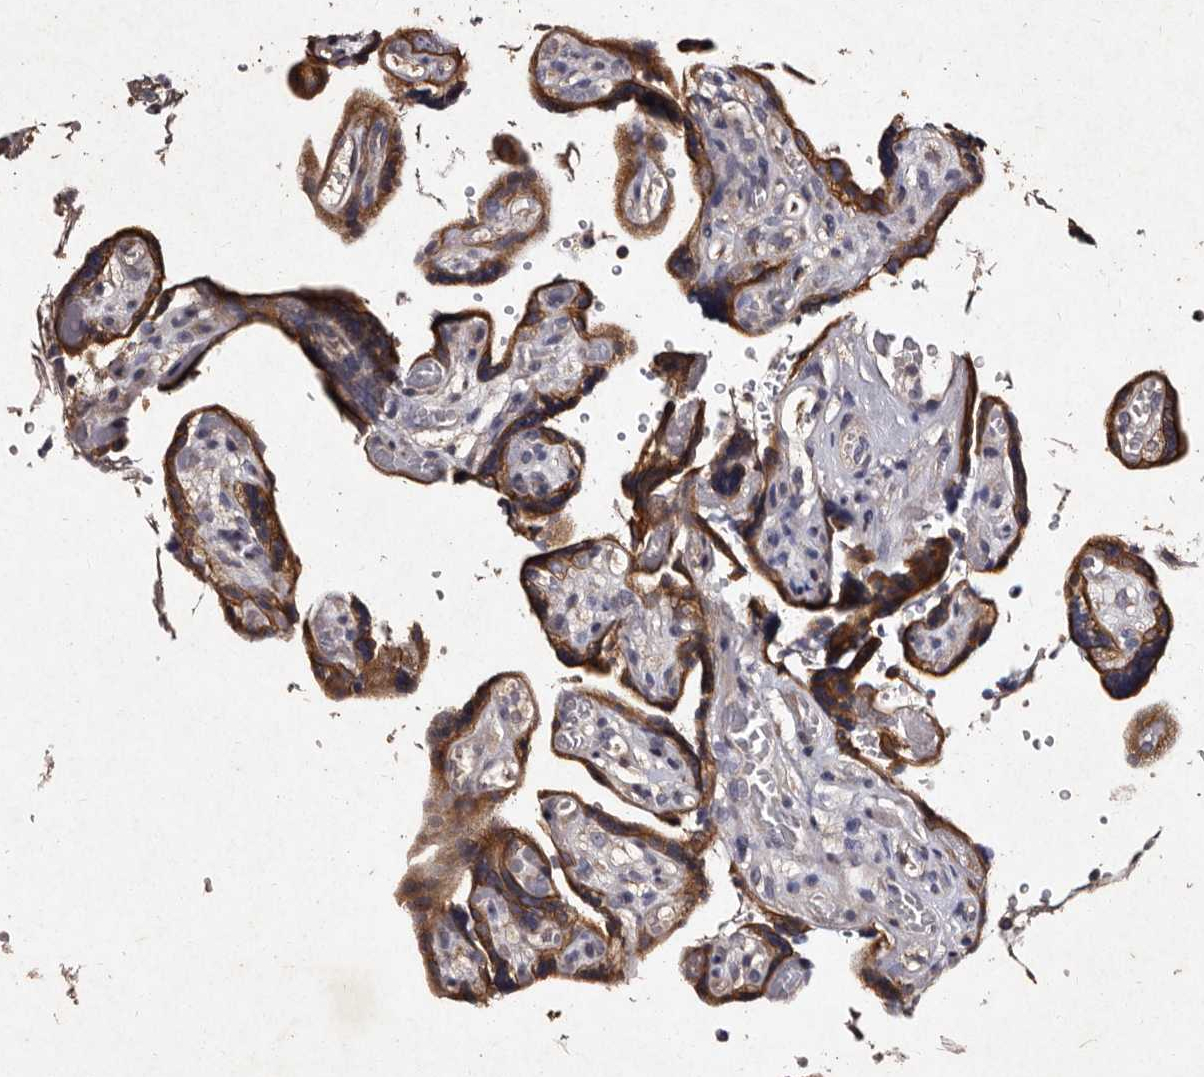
{"staining": {"intensity": "moderate", "quantity": ">75%", "location": "cytoplasmic/membranous"}, "tissue": "placenta", "cell_type": "Trophoblastic cells", "image_type": "normal", "snomed": [{"axis": "morphology", "description": "Normal tissue, NOS"}, {"axis": "topography", "description": "Placenta"}], "caption": "IHC micrograph of unremarkable placenta: human placenta stained using immunohistochemistry (IHC) displays medium levels of moderate protein expression localized specifically in the cytoplasmic/membranous of trophoblastic cells, appearing as a cytoplasmic/membranous brown color.", "gene": "TFB1M", "patient": {"sex": "female", "age": 30}}